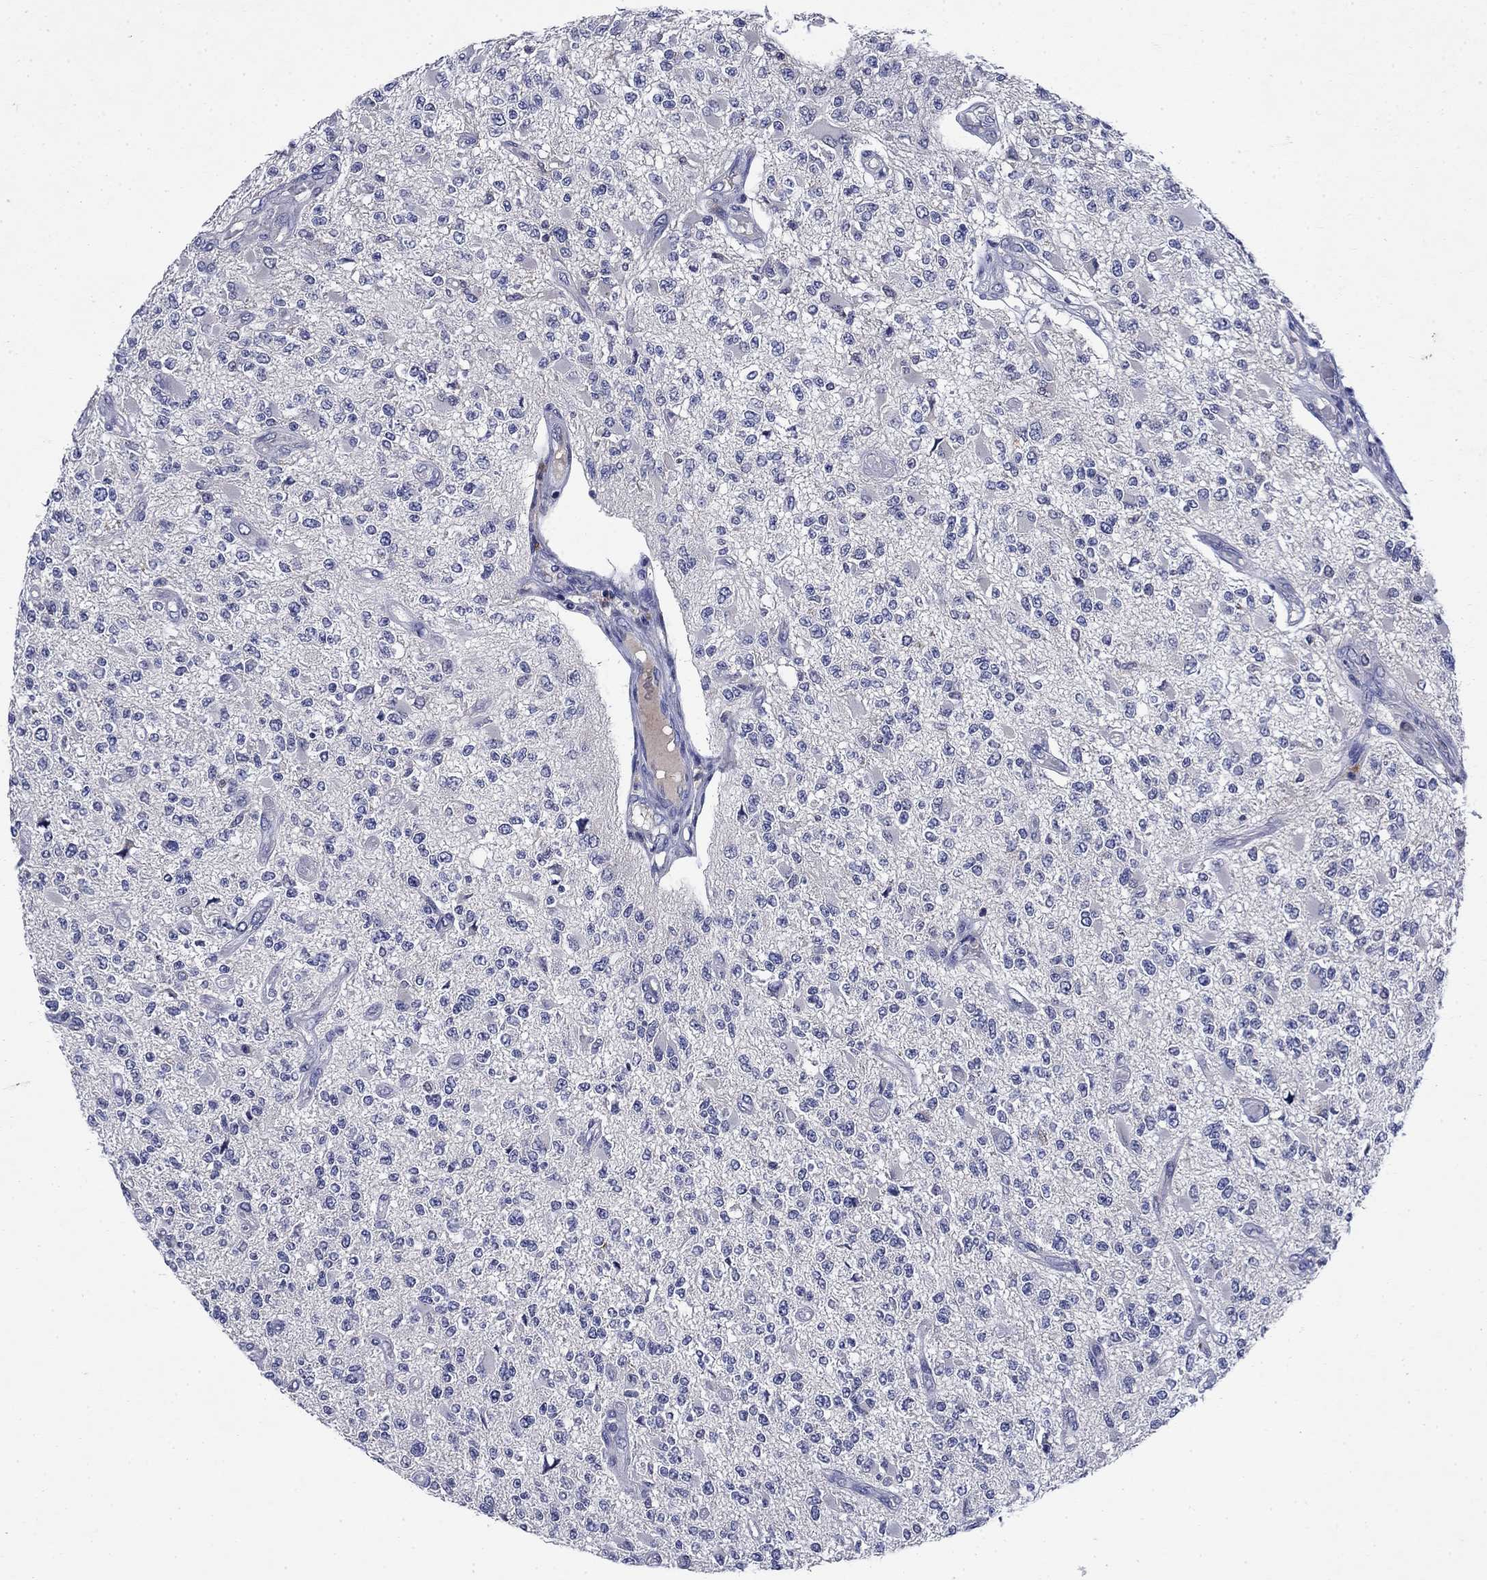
{"staining": {"intensity": "negative", "quantity": "none", "location": "none"}, "tissue": "glioma", "cell_type": "Tumor cells", "image_type": "cancer", "snomed": [{"axis": "morphology", "description": "Glioma, malignant, High grade"}, {"axis": "topography", "description": "Brain"}], "caption": "Protein analysis of high-grade glioma (malignant) displays no significant positivity in tumor cells.", "gene": "STAB2", "patient": {"sex": "female", "age": 63}}